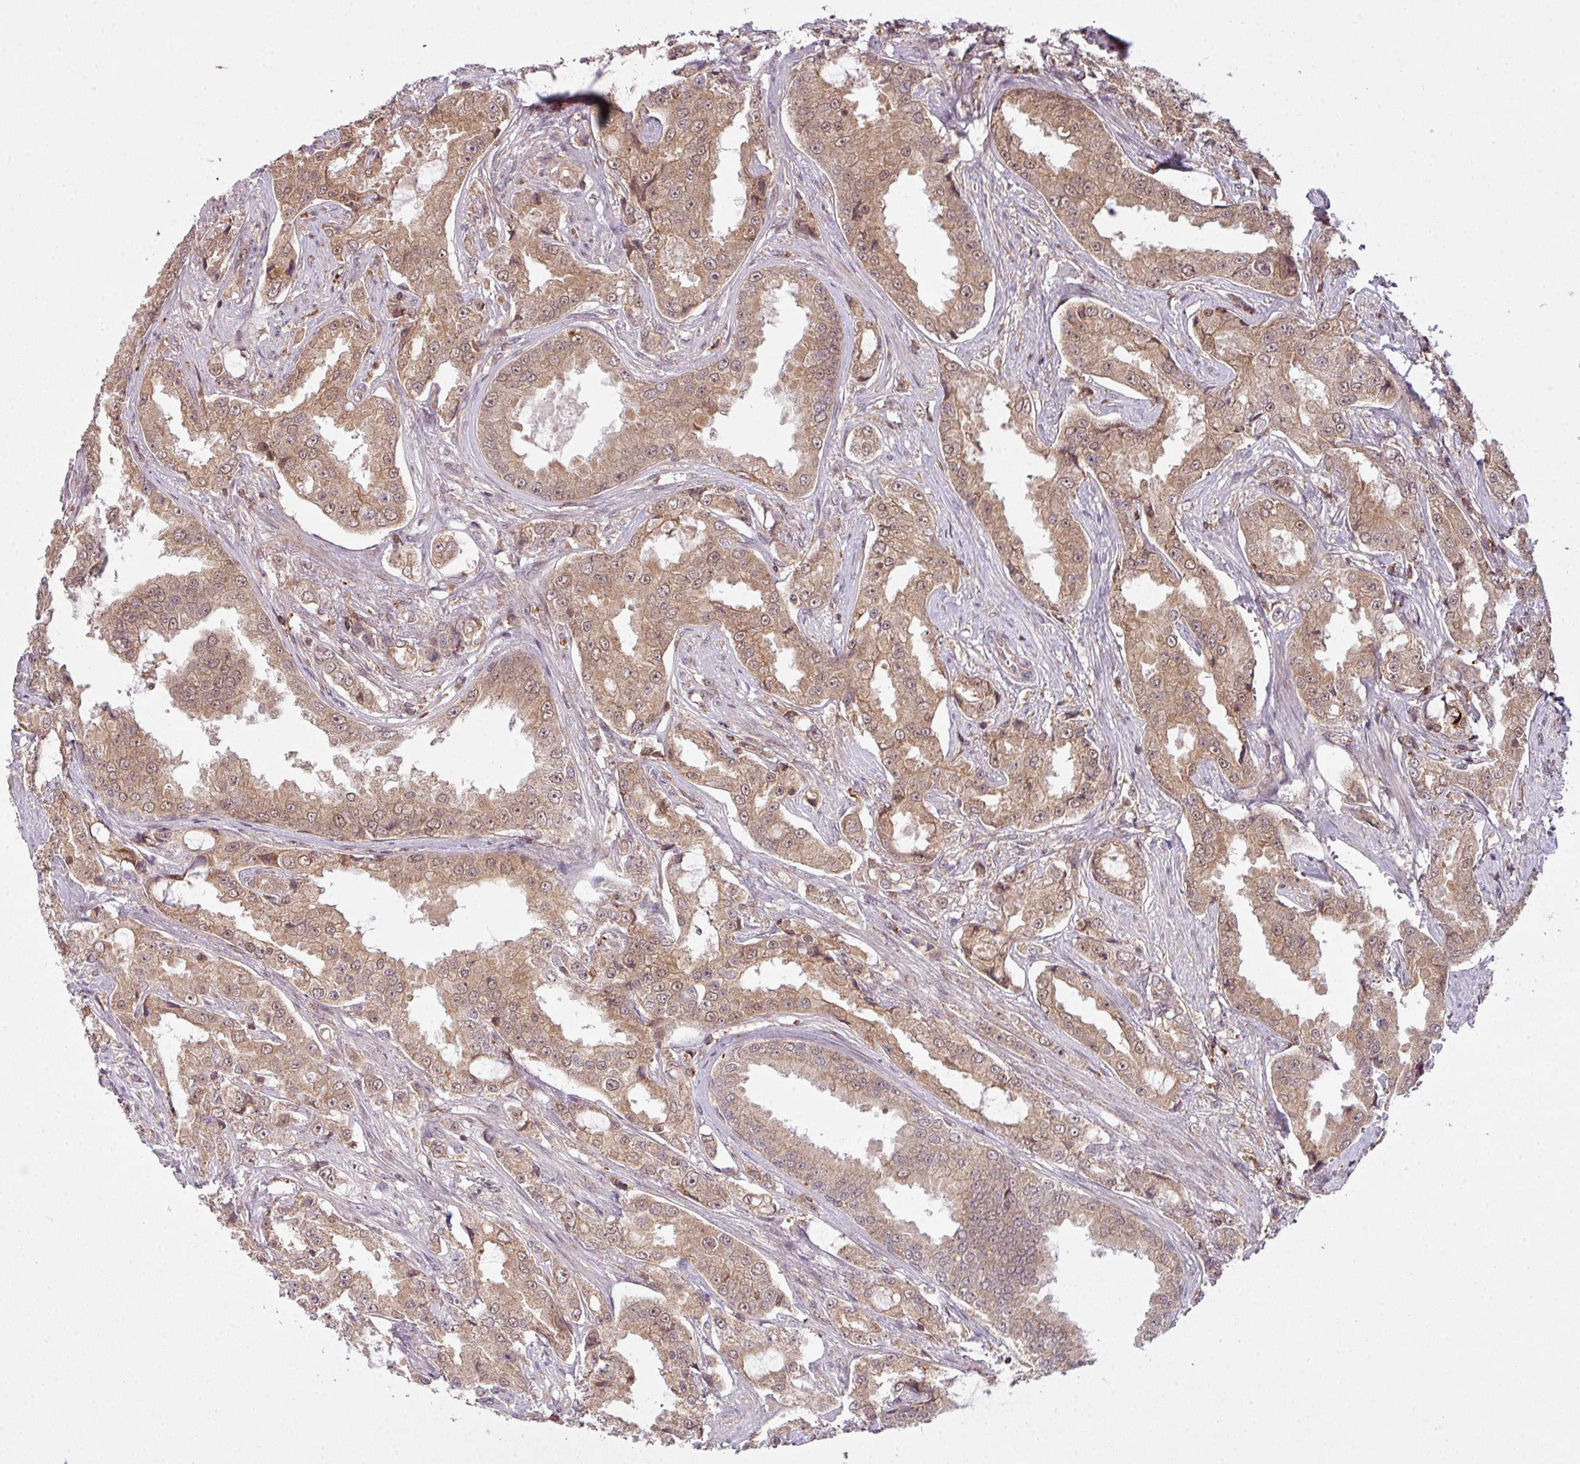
{"staining": {"intensity": "moderate", "quantity": ">75%", "location": "cytoplasmic/membranous,nuclear"}, "tissue": "prostate cancer", "cell_type": "Tumor cells", "image_type": "cancer", "snomed": [{"axis": "morphology", "description": "Adenocarcinoma, High grade"}, {"axis": "topography", "description": "Prostate"}], "caption": "Prostate cancer (high-grade adenocarcinoma) was stained to show a protein in brown. There is medium levels of moderate cytoplasmic/membranous and nuclear expression in approximately >75% of tumor cells.", "gene": "ZC2HC1C", "patient": {"sex": "male", "age": 73}}